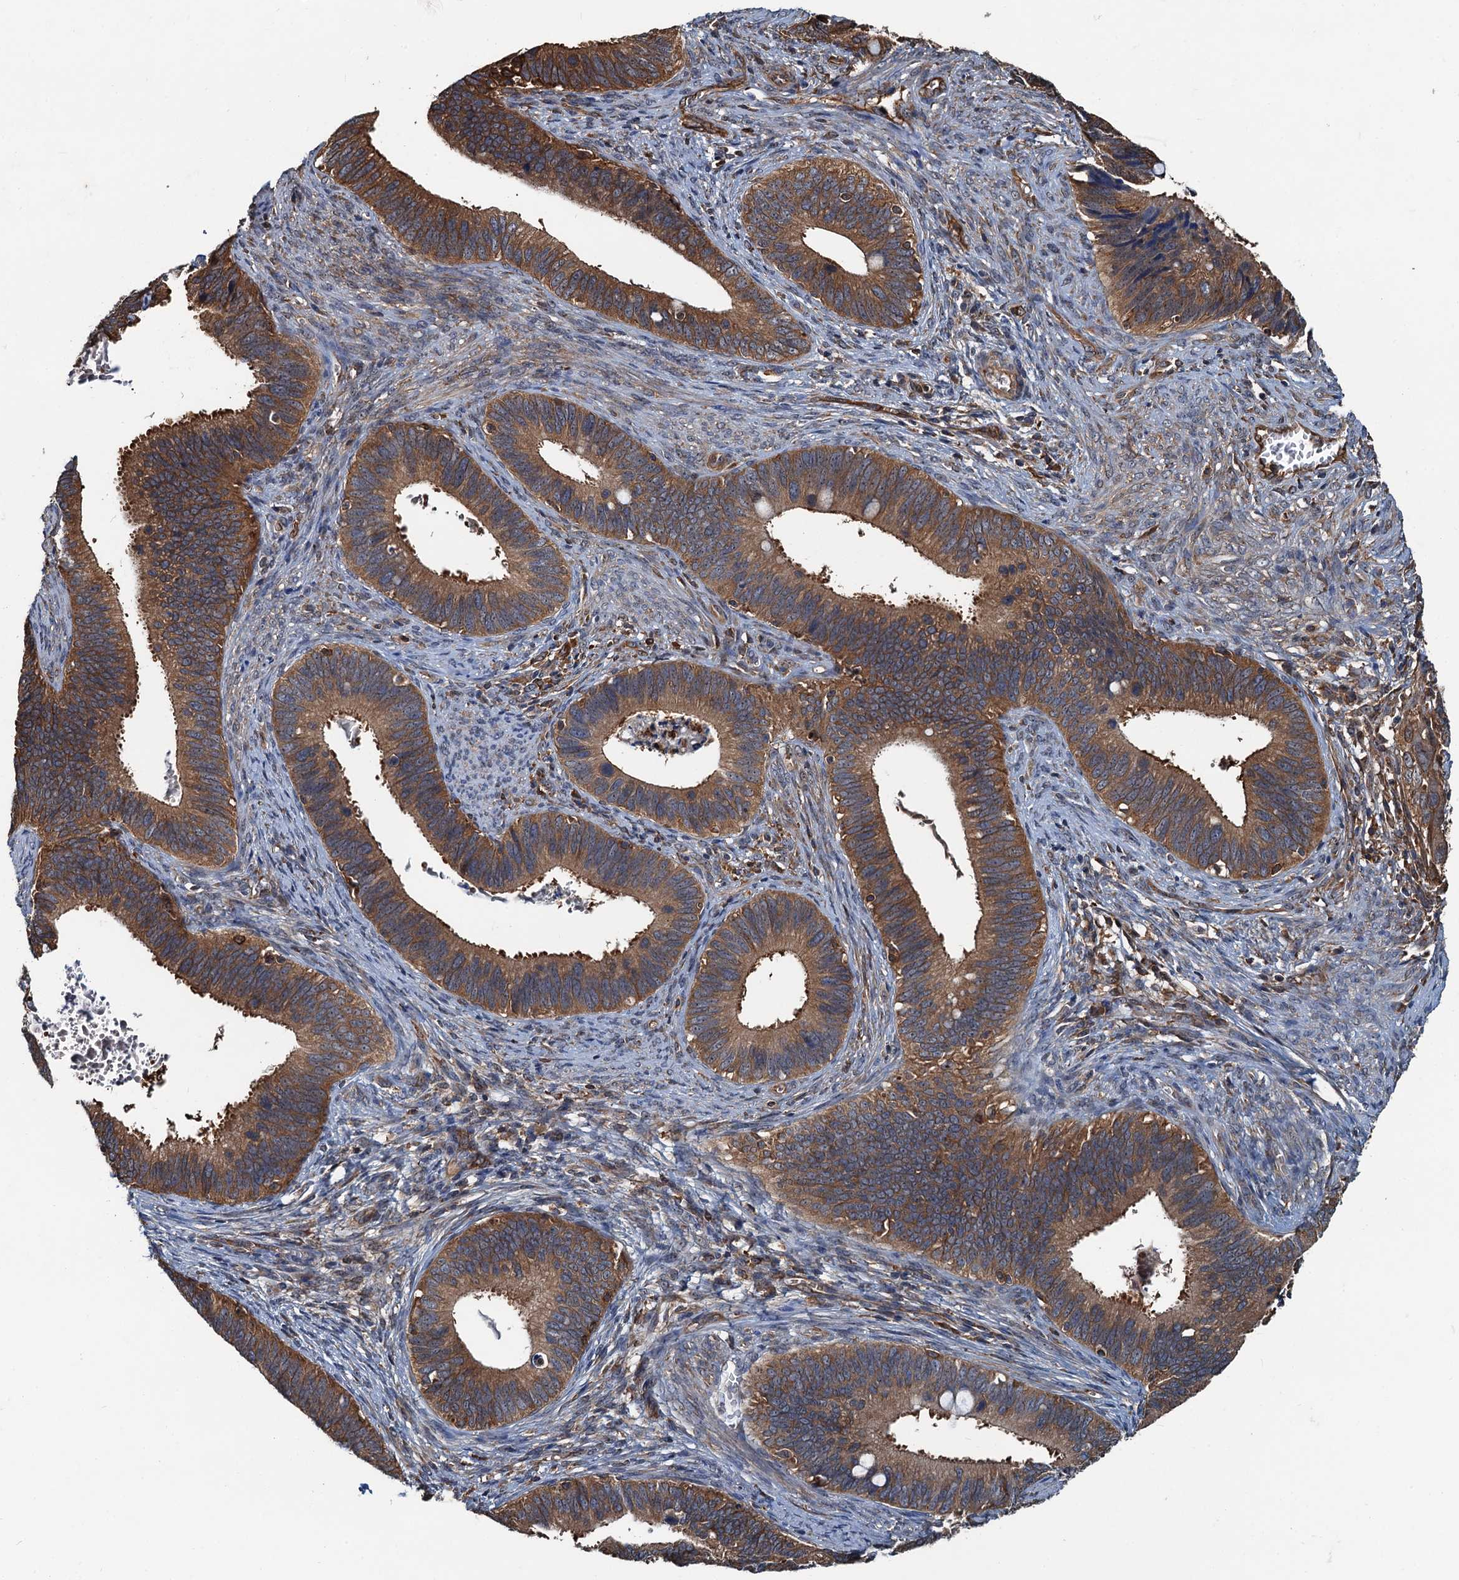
{"staining": {"intensity": "moderate", "quantity": ">75%", "location": "cytoplasmic/membranous"}, "tissue": "cervical cancer", "cell_type": "Tumor cells", "image_type": "cancer", "snomed": [{"axis": "morphology", "description": "Adenocarcinoma, NOS"}, {"axis": "topography", "description": "Cervix"}], "caption": "Immunohistochemistry (DAB) staining of human cervical cancer (adenocarcinoma) shows moderate cytoplasmic/membranous protein expression in about >75% of tumor cells. (IHC, brightfield microscopy, high magnification).", "gene": "USP6NL", "patient": {"sex": "female", "age": 42}}